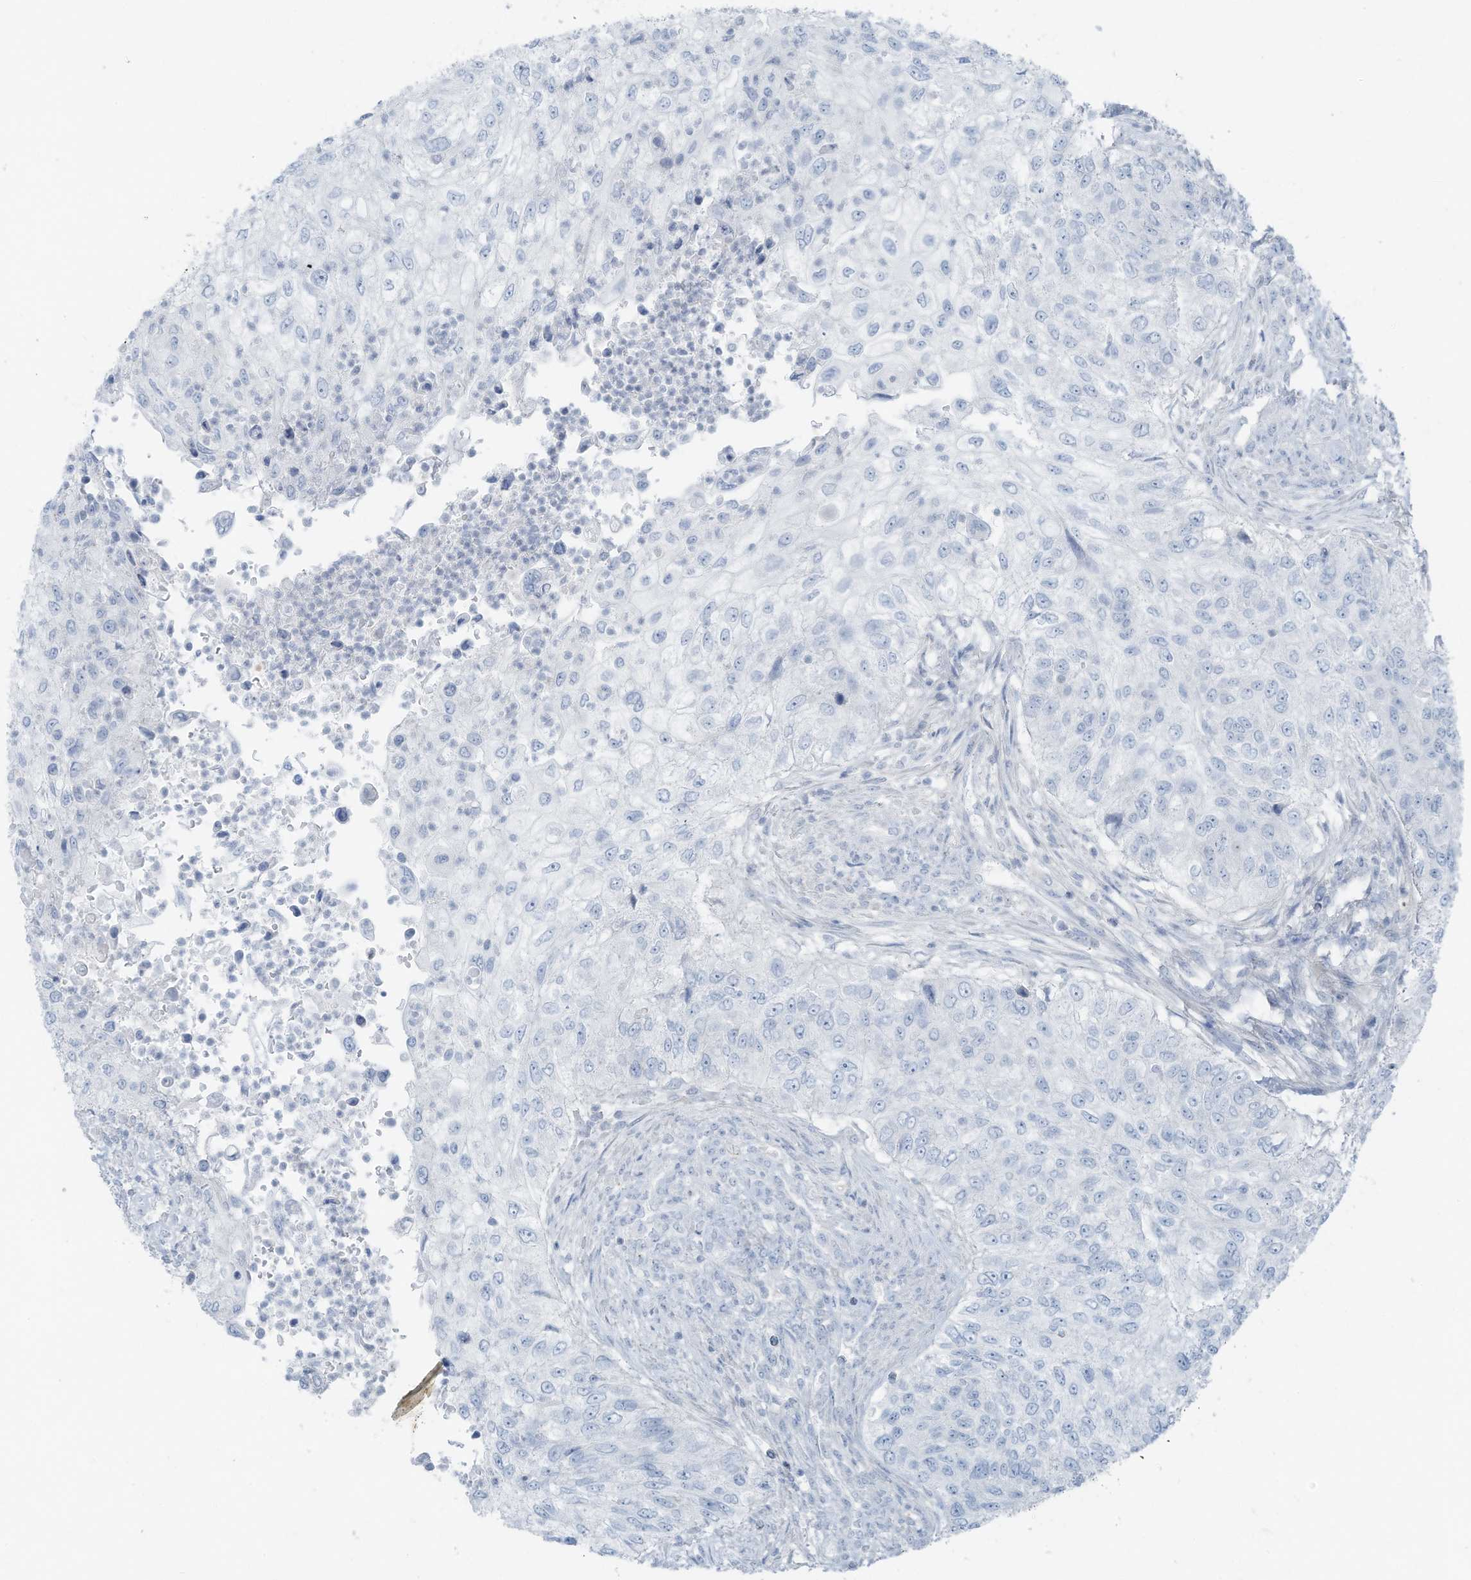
{"staining": {"intensity": "negative", "quantity": "none", "location": "none"}, "tissue": "urothelial cancer", "cell_type": "Tumor cells", "image_type": "cancer", "snomed": [{"axis": "morphology", "description": "Urothelial carcinoma, High grade"}, {"axis": "topography", "description": "Urinary bladder"}], "caption": "An image of human urothelial carcinoma (high-grade) is negative for staining in tumor cells. (DAB (3,3'-diaminobenzidine) immunohistochemistry, high magnification).", "gene": "SLC25A43", "patient": {"sex": "female", "age": 60}}